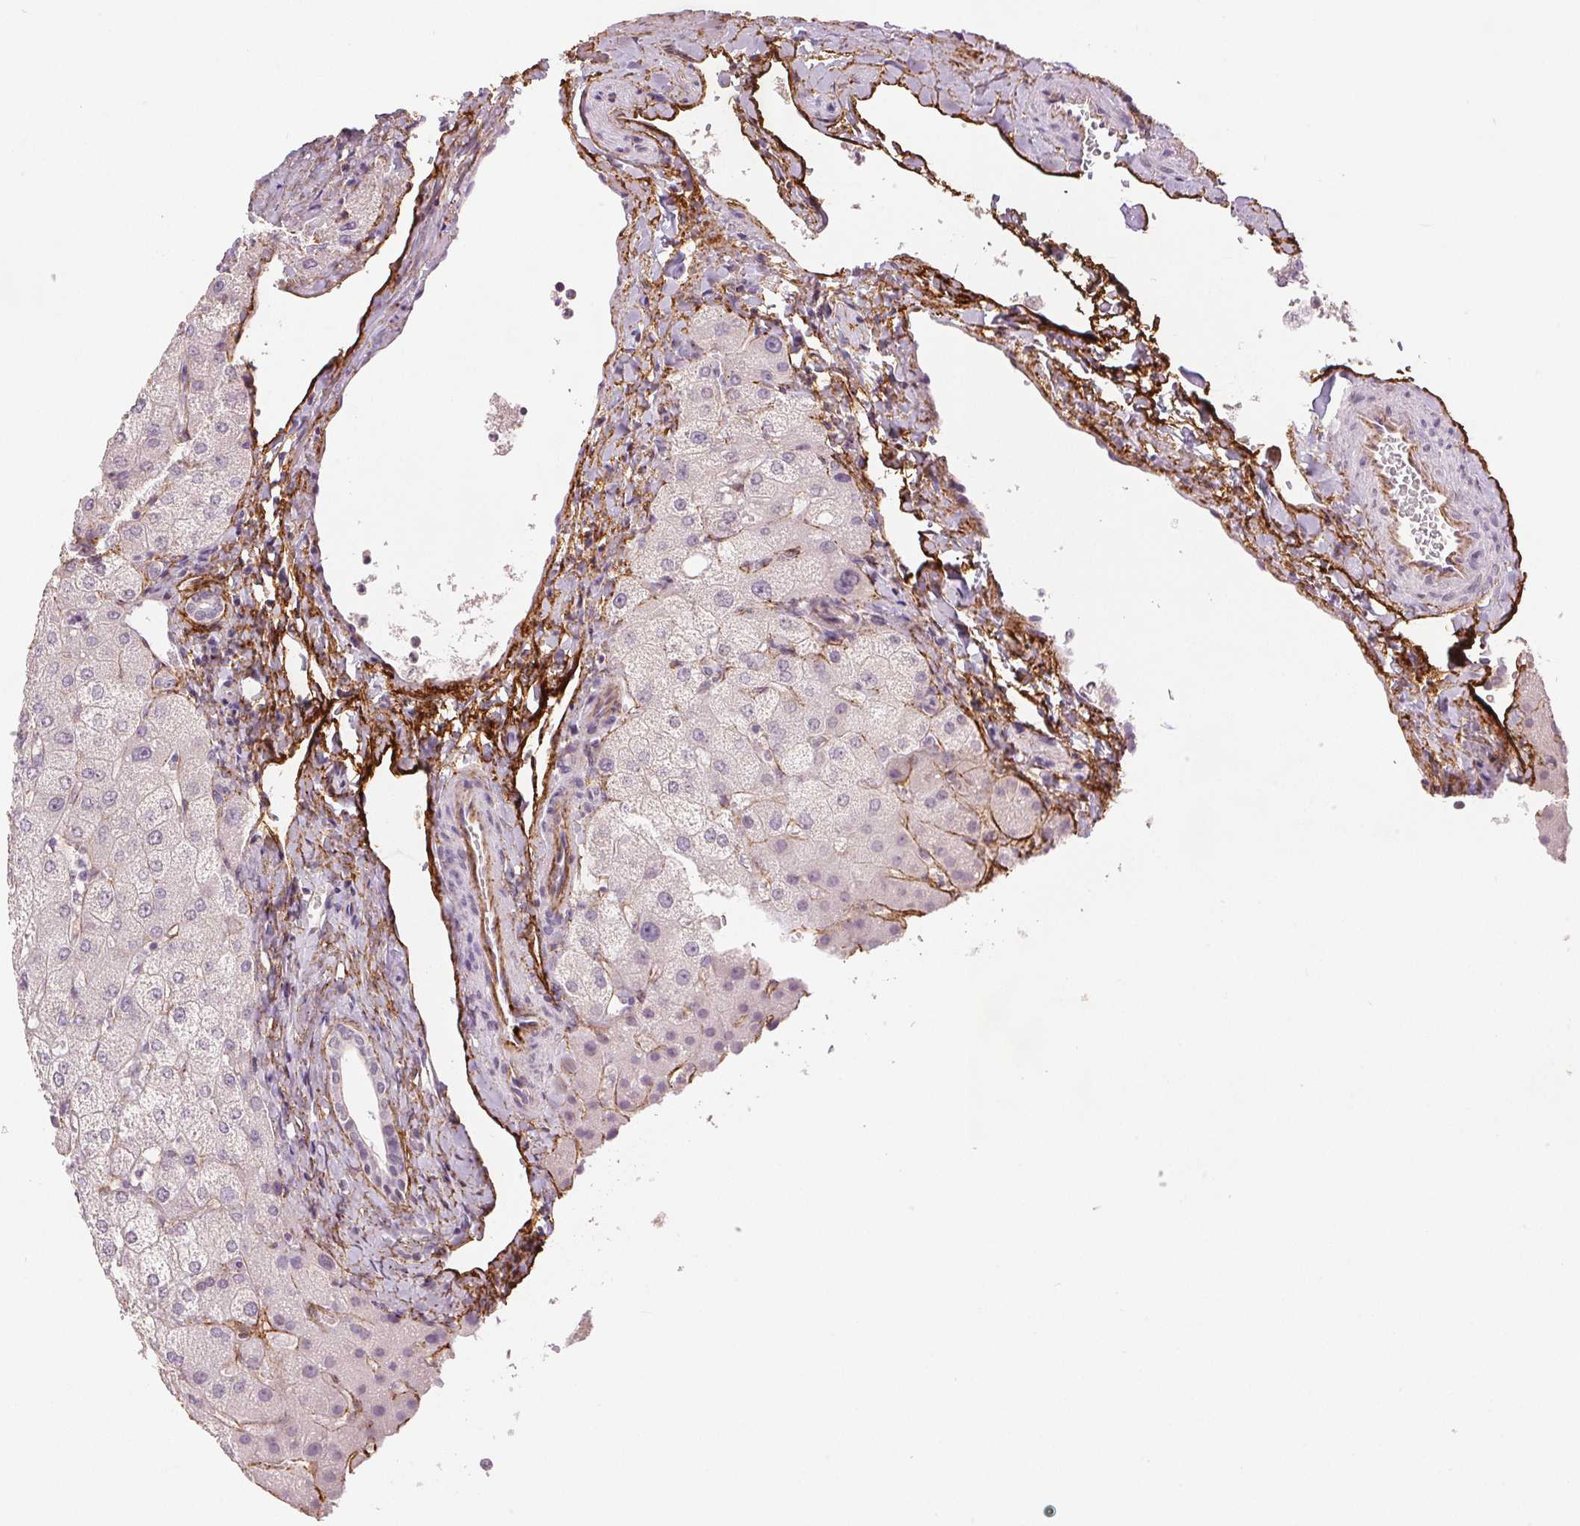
{"staining": {"intensity": "negative", "quantity": "none", "location": "none"}, "tissue": "liver", "cell_type": "Cholangiocytes", "image_type": "normal", "snomed": [{"axis": "morphology", "description": "Normal tissue, NOS"}, {"axis": "topography", "description": "Liver"}], "caption": "Immunohistochemical staining of benign liver shows no significant staining in cholangiocytes. (DAB immunohistochemistry visualized using brightfield microscopy, high magnification).", "gene": "FBN1", "patient": {"sex": "female", "age": 54}}